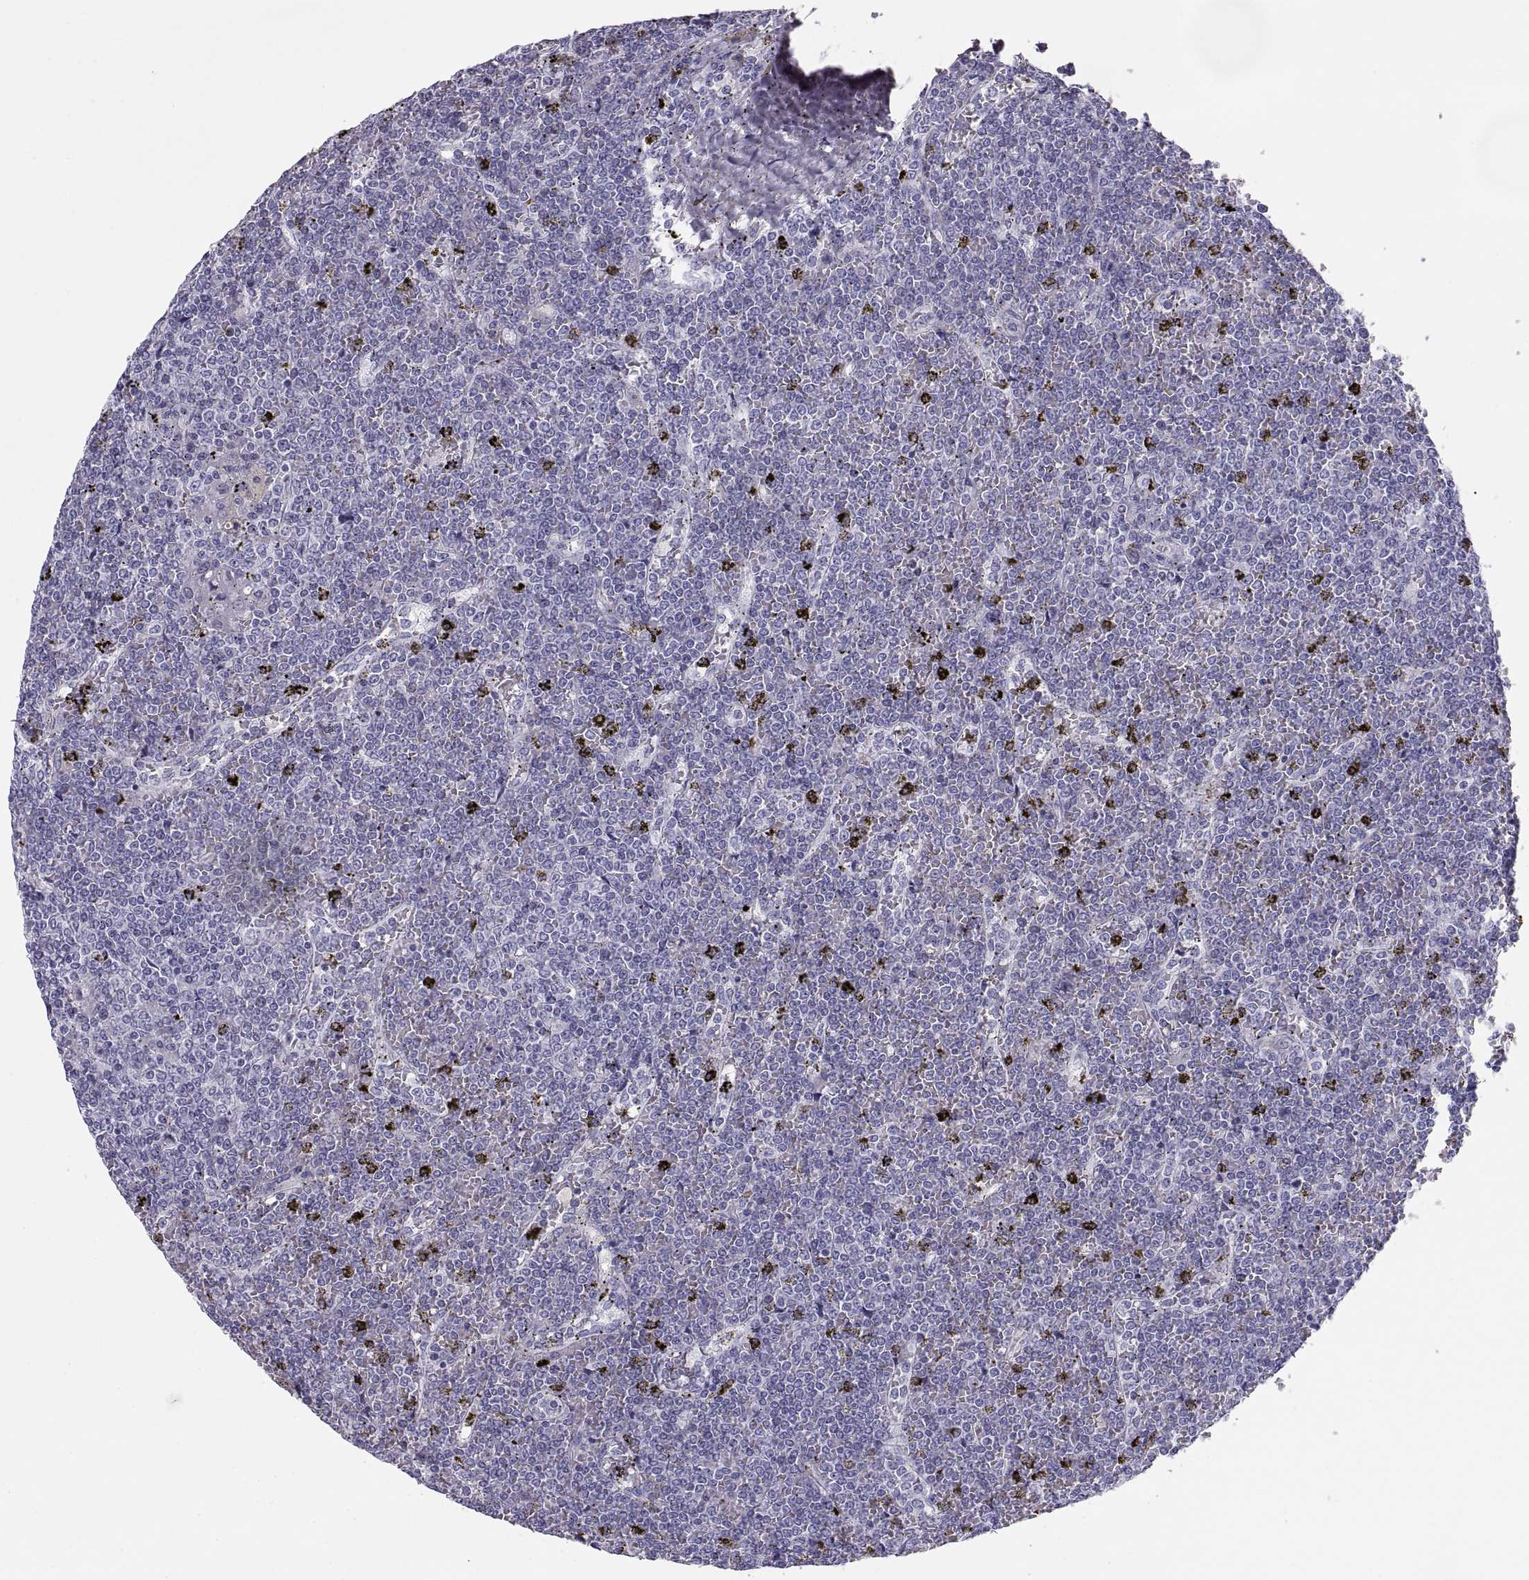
{"staining": {"intensity": "negative", "quantity": "none", "location": "none"}, "tissue": "lymphoma", "cell_type": "Tumor cells", "image_type": "cancer", "snomed": [{"axis": "morphology", "description": "Malignant lymphoma, non-Hodgkin's type, Low grade"}, {"axis": "topography", "description": "Spleen"}], "caption": "The micrograph demonstrates no significant staining in tumor cells of lymphoma.", "gene": "PAX2", "patient": {"sex": "female", "age": 19}}